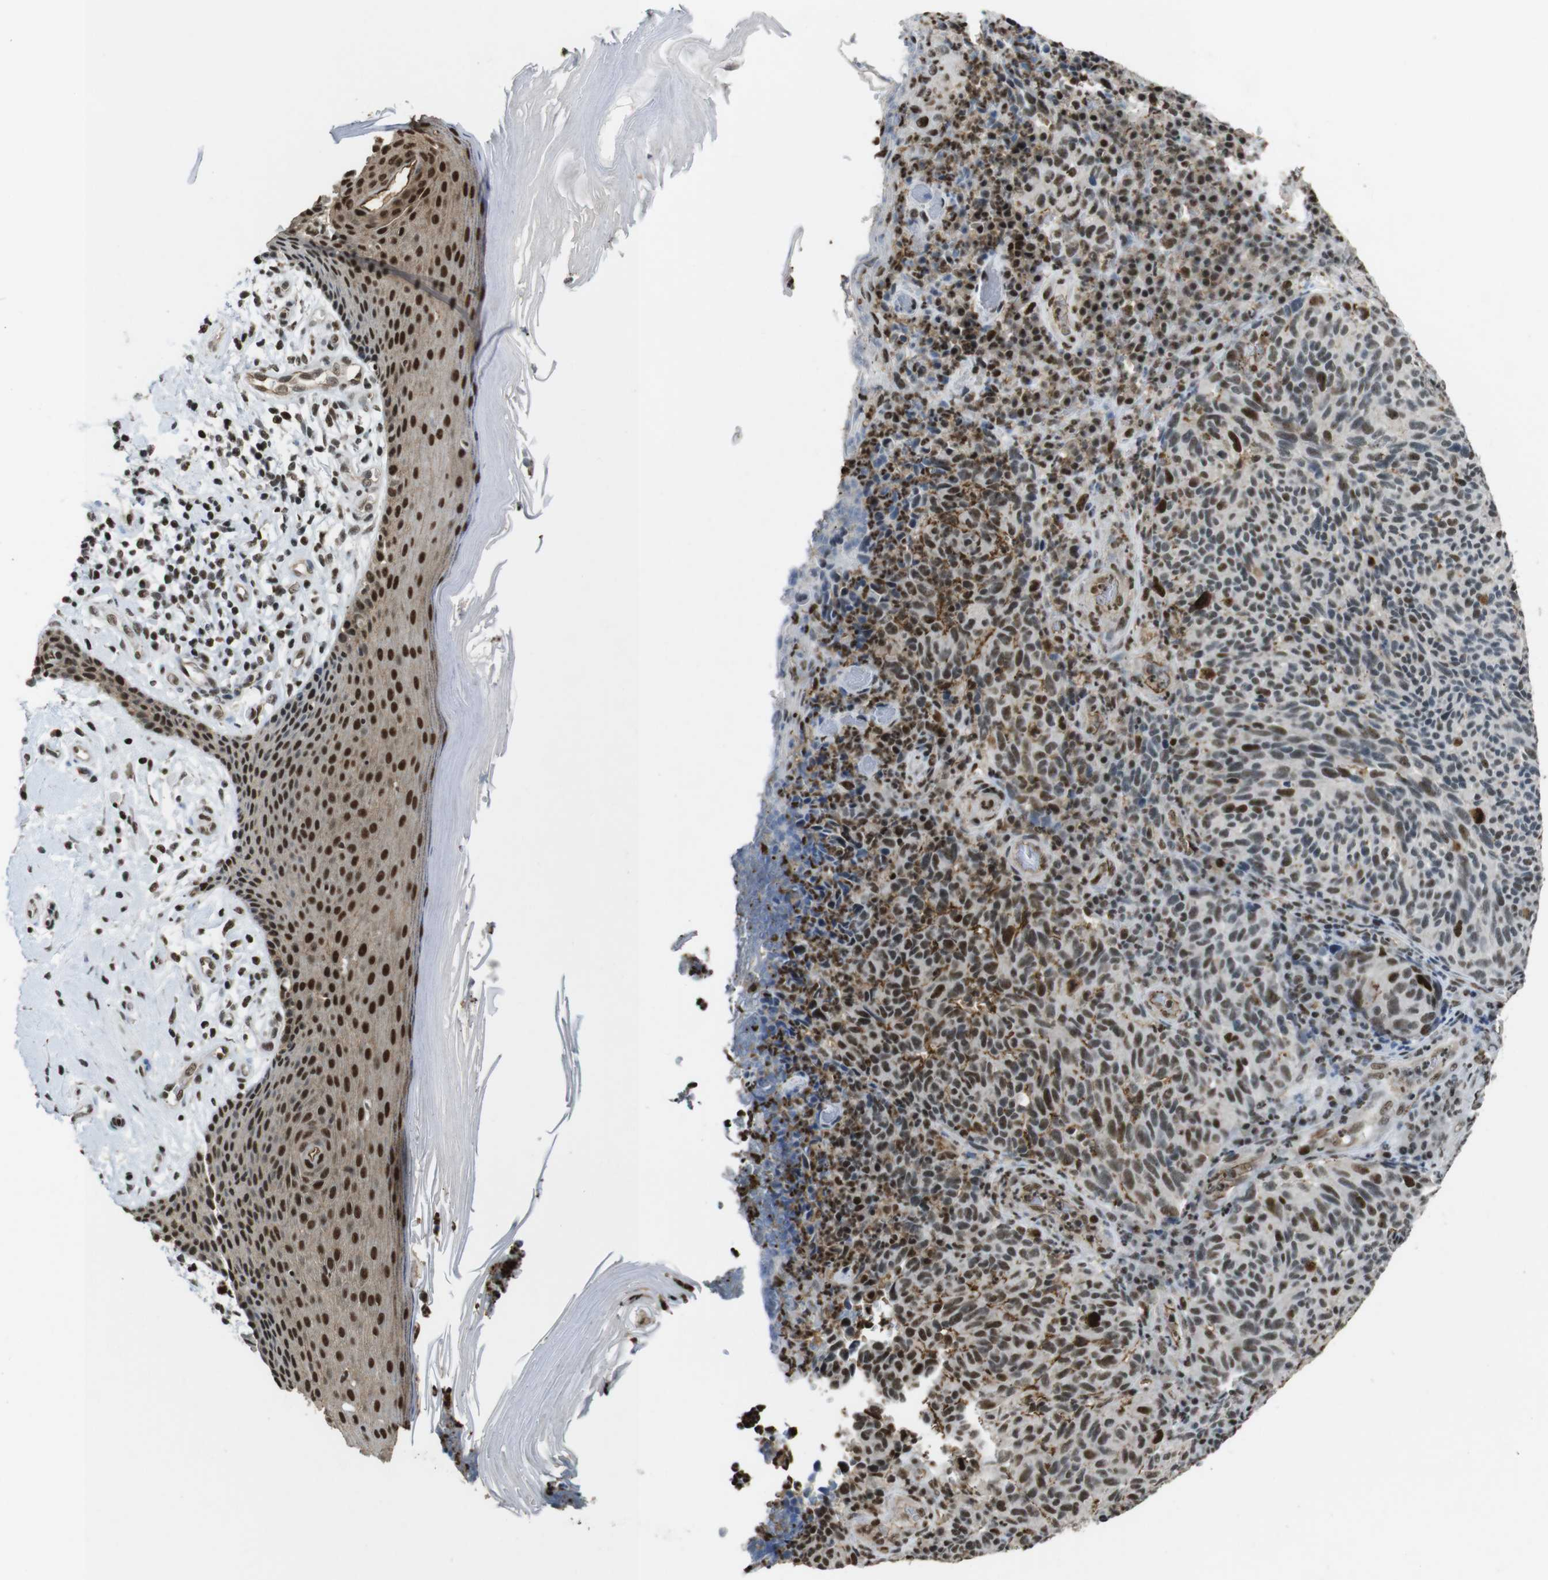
{"staining": {"intensity": "moderate", "quantity": "25%-75%", "location": "nuclear"}, "tissue": "melanoma", "cell_type": "Tumor cells", "image_type": "cancer", "snomed": [{"axis": "morphology", "description": "Malignant melanoma, NOS"}, {"axis": "topography", "description": "Skin"}], "caption": "About 25%-75% of tumor cells in human melanoma display moderate nuclear protein positivity as visualized by brown immunohistochemical staining.", "gene": "CSNK2B", "patient": {"sex": "female", "age": 73}}